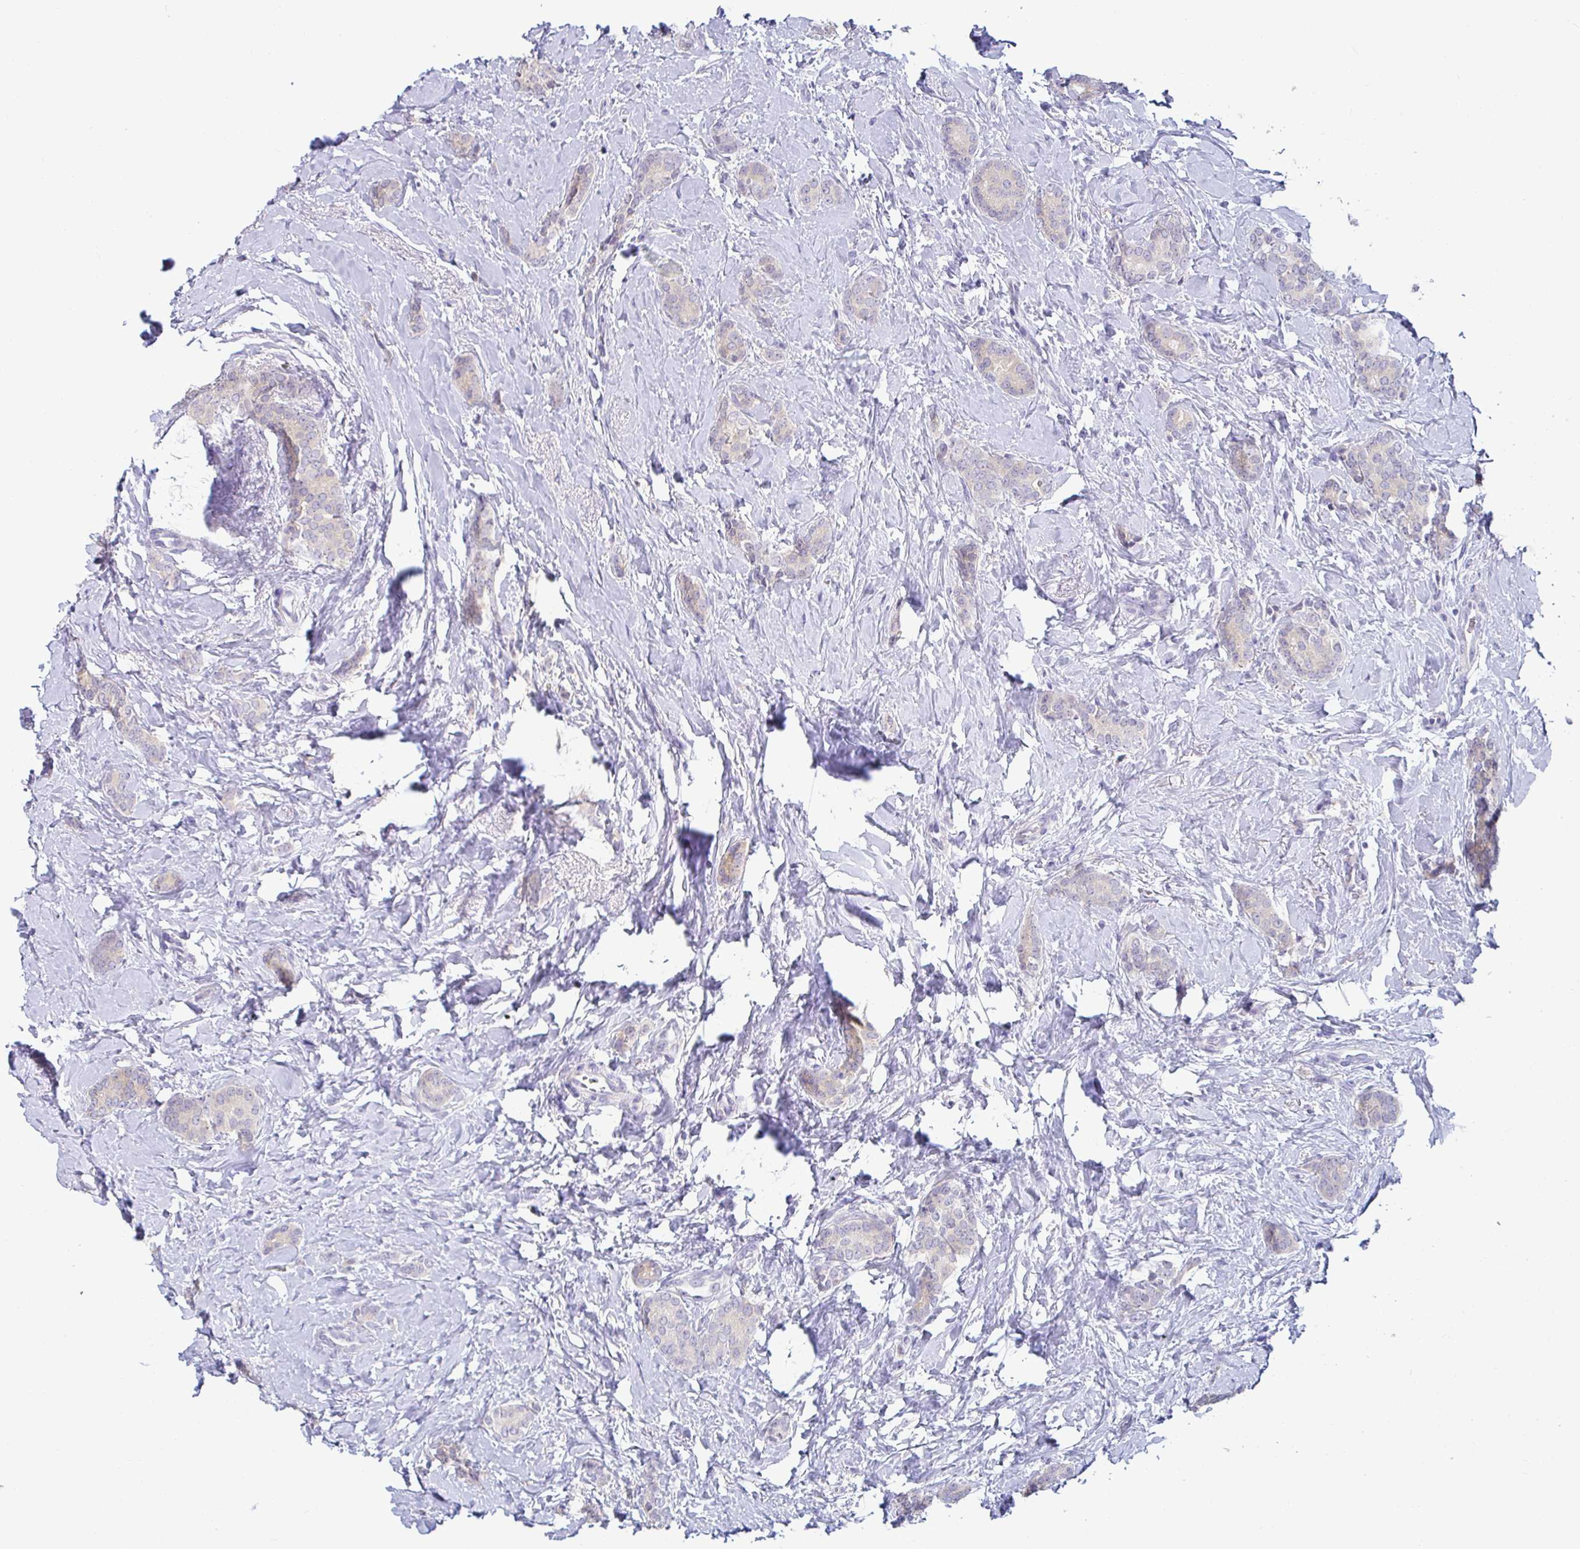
{"staining": {"intensity": "weak", "quantity": "<25%", "location": "cytoplasmic/membranous"}, "tissue": "breast cancer", "cell_type": "Tumor cells", "image_type": "cancer", "snomed": [{"axis": "morphology", "description": "Normal tissue, NOS"}, {"axis": "morphology", "description": "Duct carcinoma"}, {"axis": "topography", "description": "Breast"}], "caption": "DAB (3,3'-diaminobenzidine) immunohistochemical staining of breast cancer demonstrates no significant positivity in tumor cells.", "gene": "GSTM1", "patient": {"sex": "female", "age": 77}}